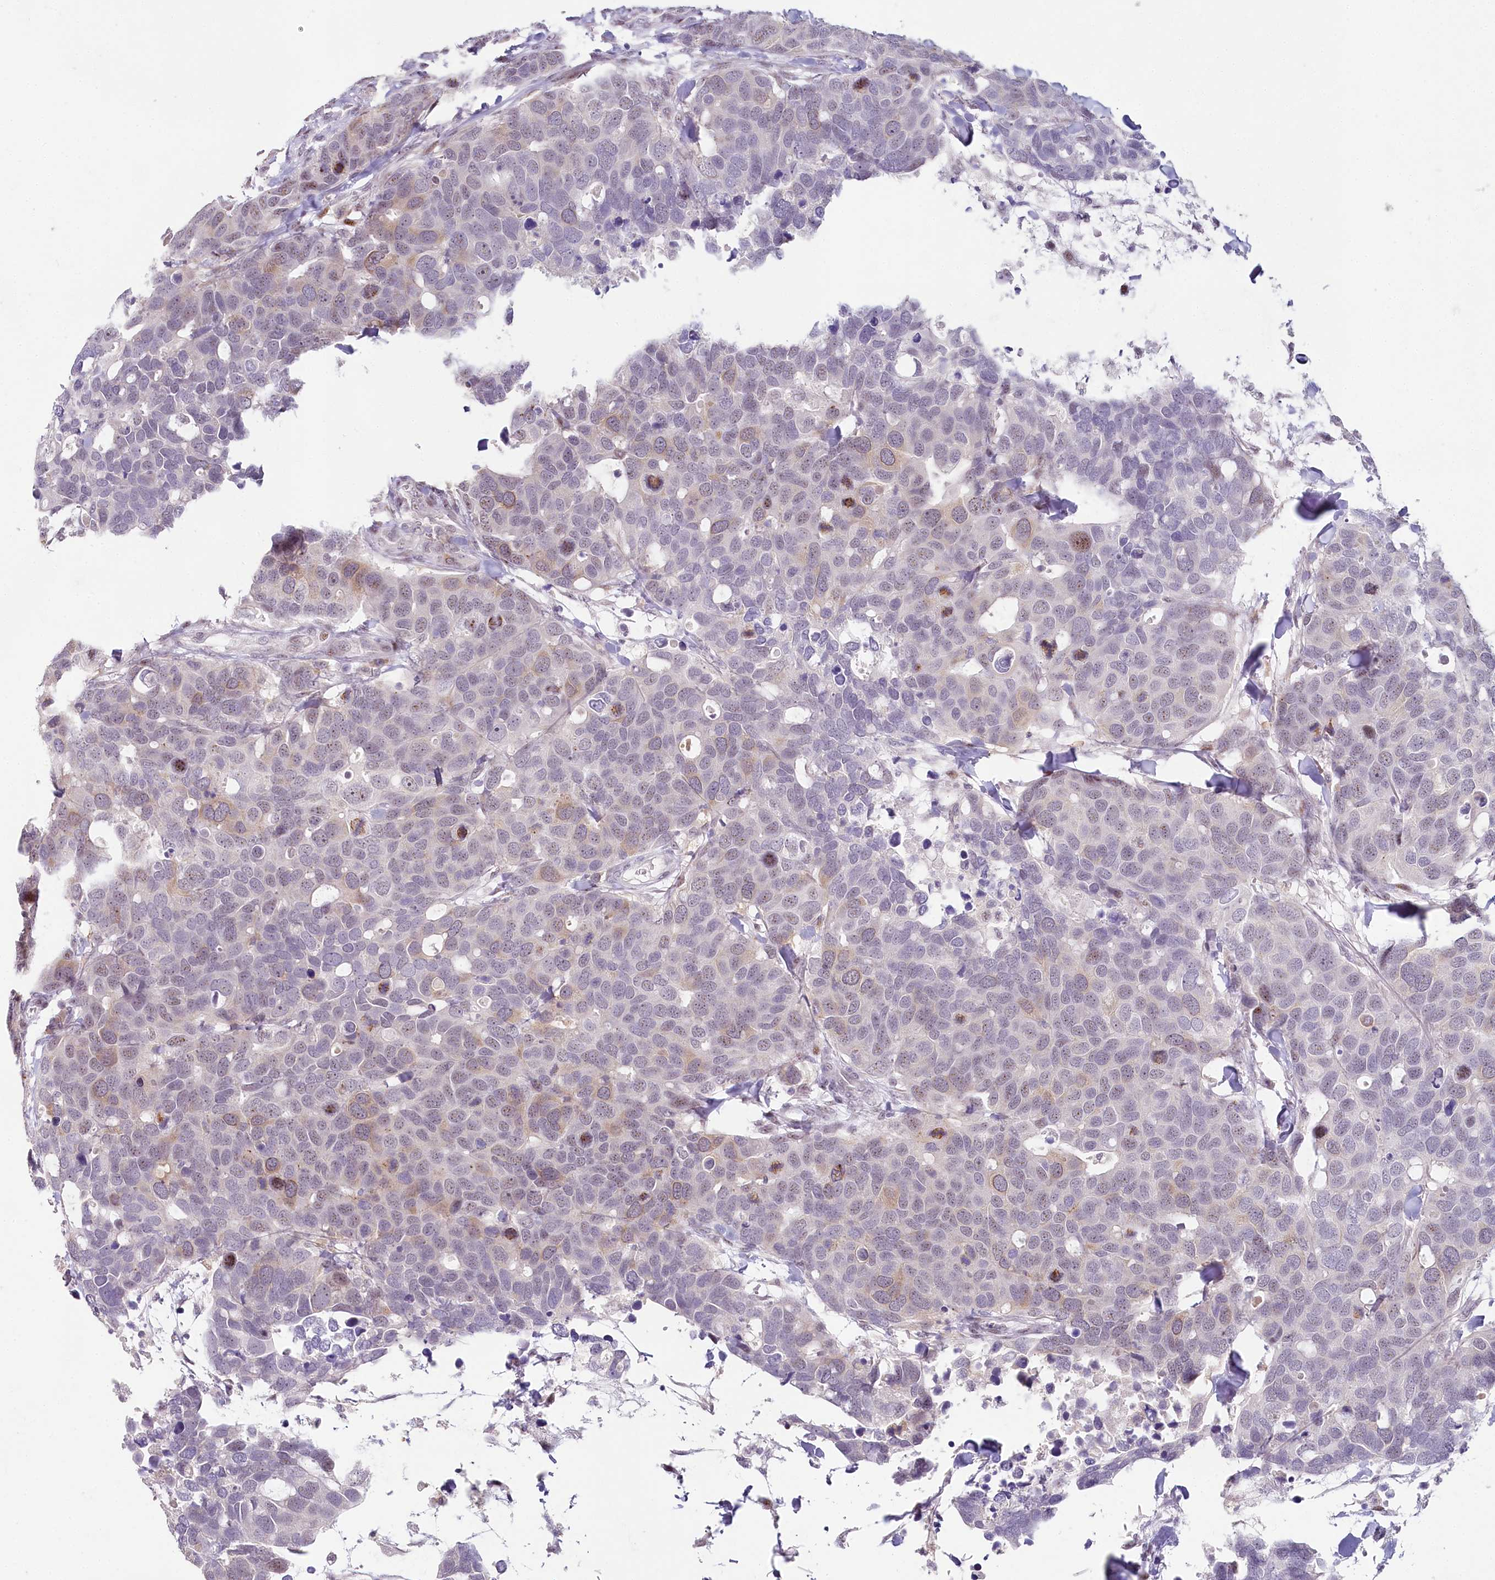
{"staining": {"intensity": "moderate", "quantity": "<25%", "location": "nuclear"}, "tissue": "breast cancer", "cell_type": "Tumor cells", "image_type": "cancer", "snomed": [{"axis": "morphology", "description": "Duct carcinoma"}, {"axis": "topography", "description": "Breast"}], "caption": "The immunohistochemical stain highlights moderate nuclear positivity in tumor cells of breast cancer tissue. The protein of interest is stained brown, and the nuclei are stained in blue (DAB (3,3'-diaminobenzidine) IHC with brightfield microscopy, high magnification).", "gene": "HPD", "patient": {"sex": "female", "age": 83}}